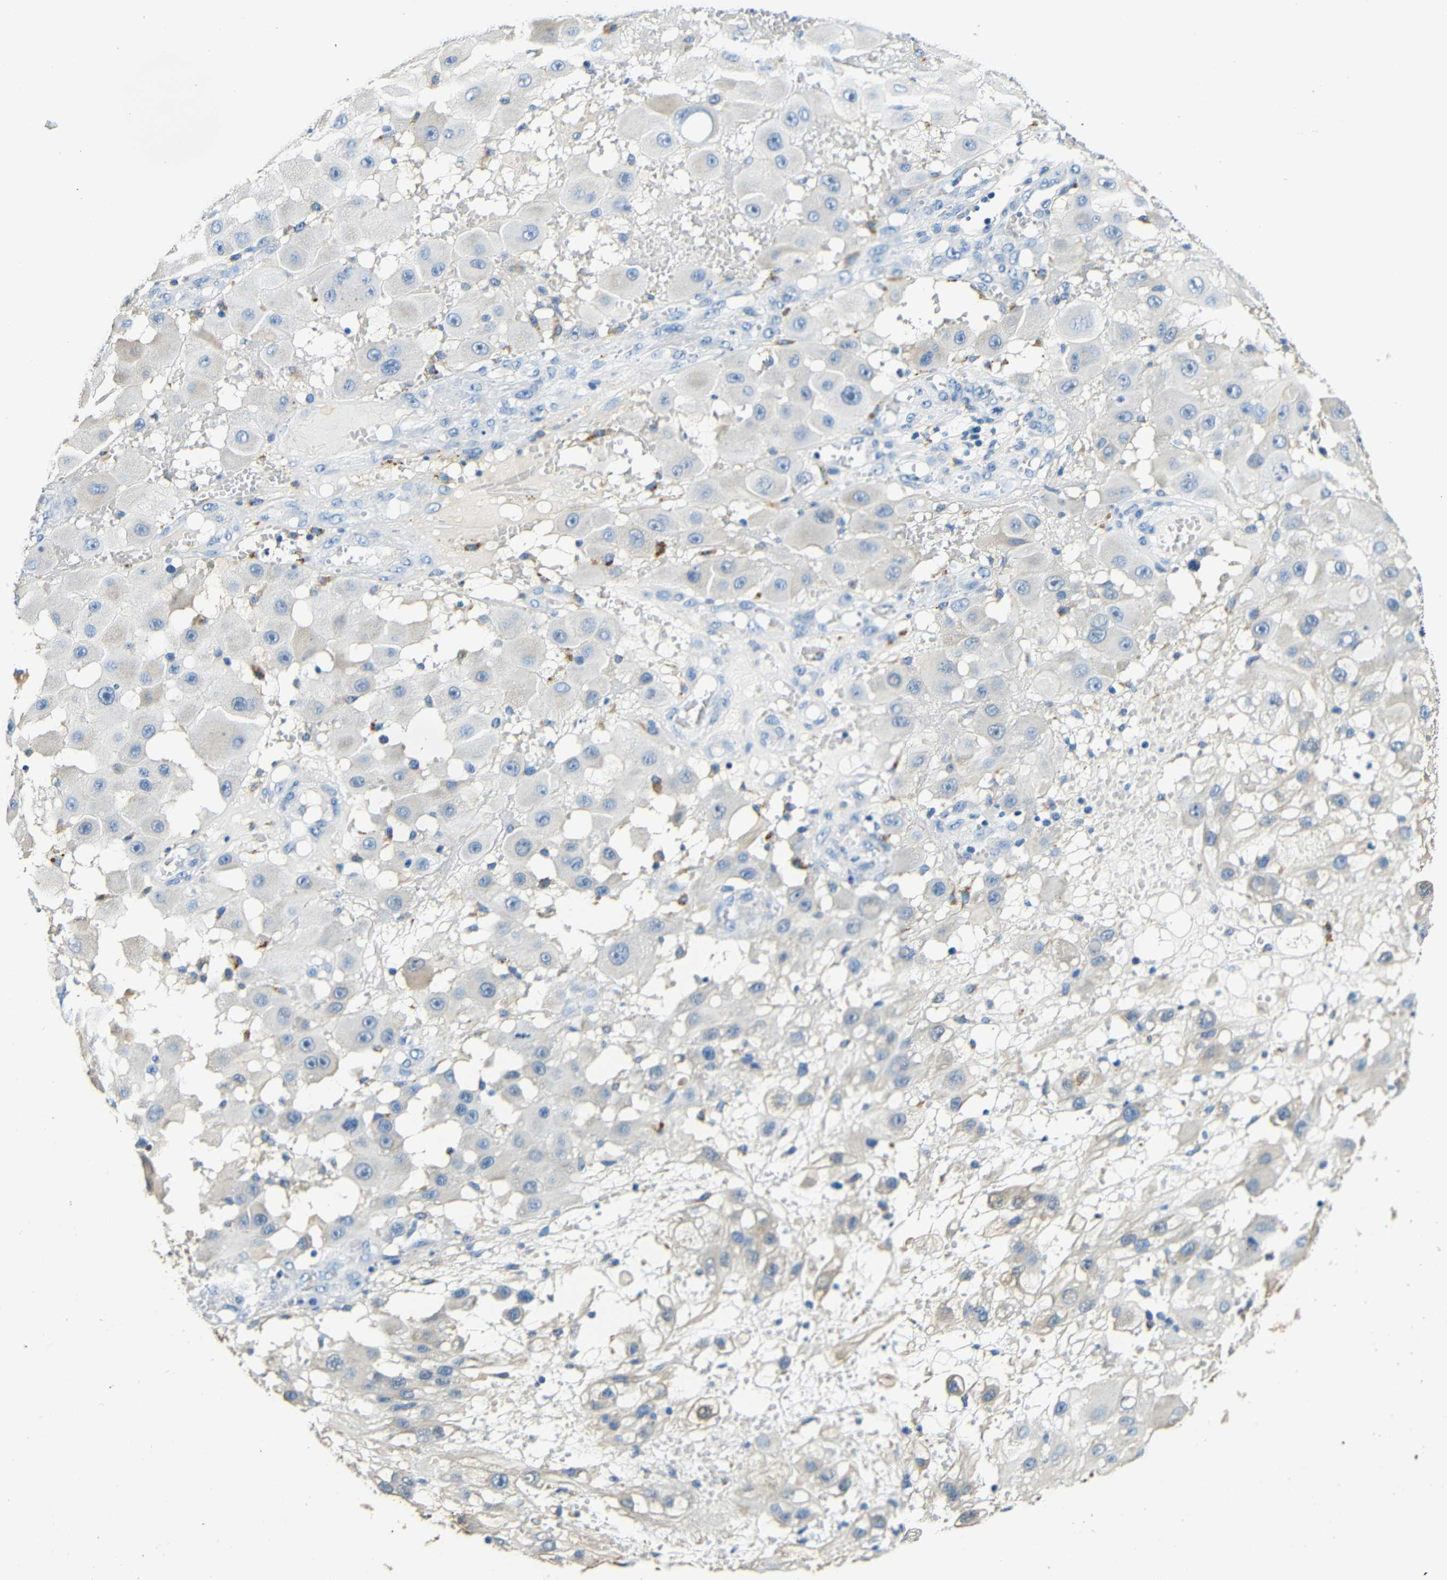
{"staining": {"intensity": "negative", "quantity": "none", "location": "none"}, "tissue": "melanoma", "cell_type": "Tumor cells", "image_type": "cancer", "snomed": [{"axis": "morphology", "description": "Malignant melanoma, NOS"}, {"axis": "topography", "description": "Skin"}], "caption": "The photomicrograph demonstrates no staining of tumor cells in melanoma.", "gene": "FMO5", "patient": {"sex": "female", "age": 81}}